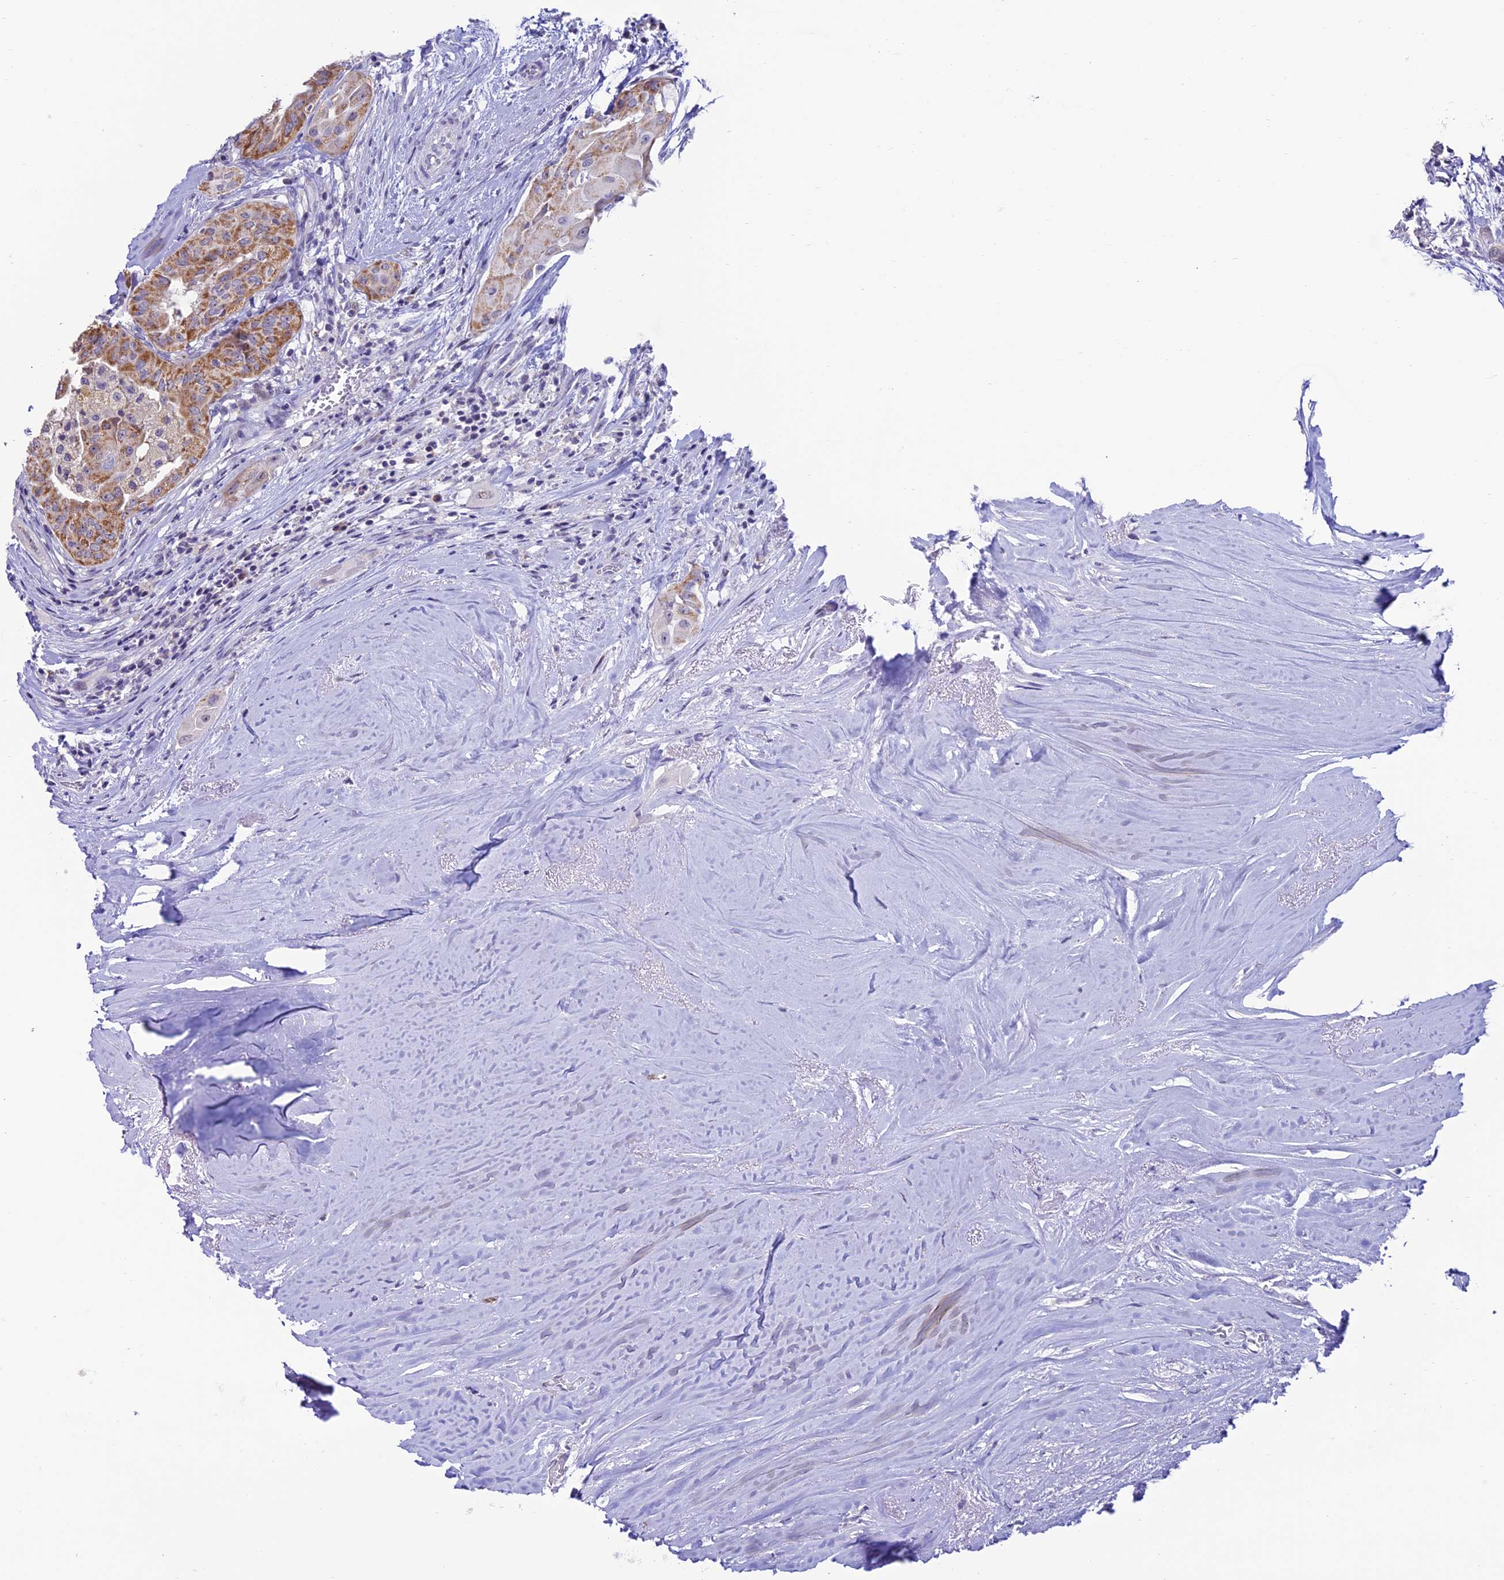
{"staining": {"intensity": "moderate", "quantity": ">75%", "location": "cytoplasmic/membranous"}, "tissue": "thyroid cancer", "cell_type": "Tumor cells", "image_type": "cancer", "snomed": [{"axis": "morphology", "description": "Papillary adenocarcinoma, NOS"}, {"axis": "topography", "description": "Thyroid gland"}], "caption": "There is medium levels of moderate cytoplasmic/membranous staining in tumor cells of thyroid cancer, as demonstrated by immunohistochemical staining (brown color).", "gene": "SLC10A1", "patient": {"sex": "female", "age": 59}}